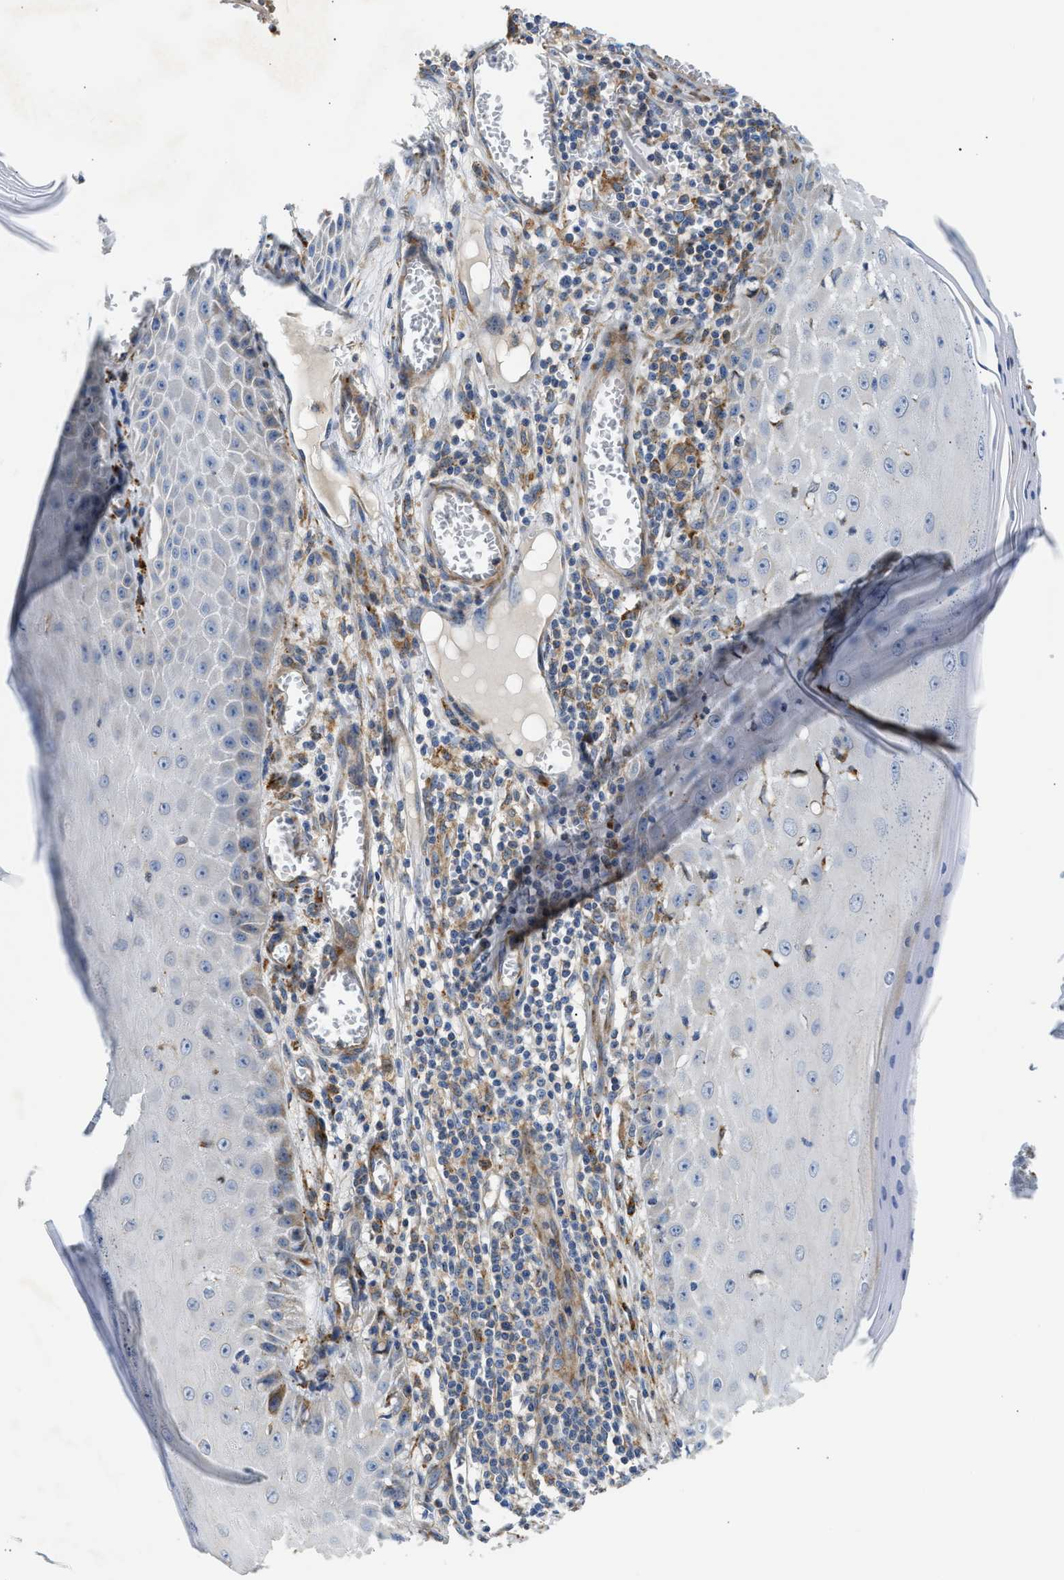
{"staining": {"intensity": "negative", "quantity": "none", "location": "none"}, "tissue": "skin cancer", "cell_type": "Tumor cells", "image_type": "cancer", "snomed": [{"axis": "morphology", "description": "Squamous cell carcinoma, NOS"}, {"axis": "topography", "description": "Skin"}], "caption": "Immunohistochemistry micrograph of neoplastic tissue: squamous cell carcinoma (skin) stained with DAB (3,3'-diaminobenzidine) demonstrates no significant protein staining in tumor cells.", "gene": "AMZ1", "patient": {"sex": "female", "age": 73}}